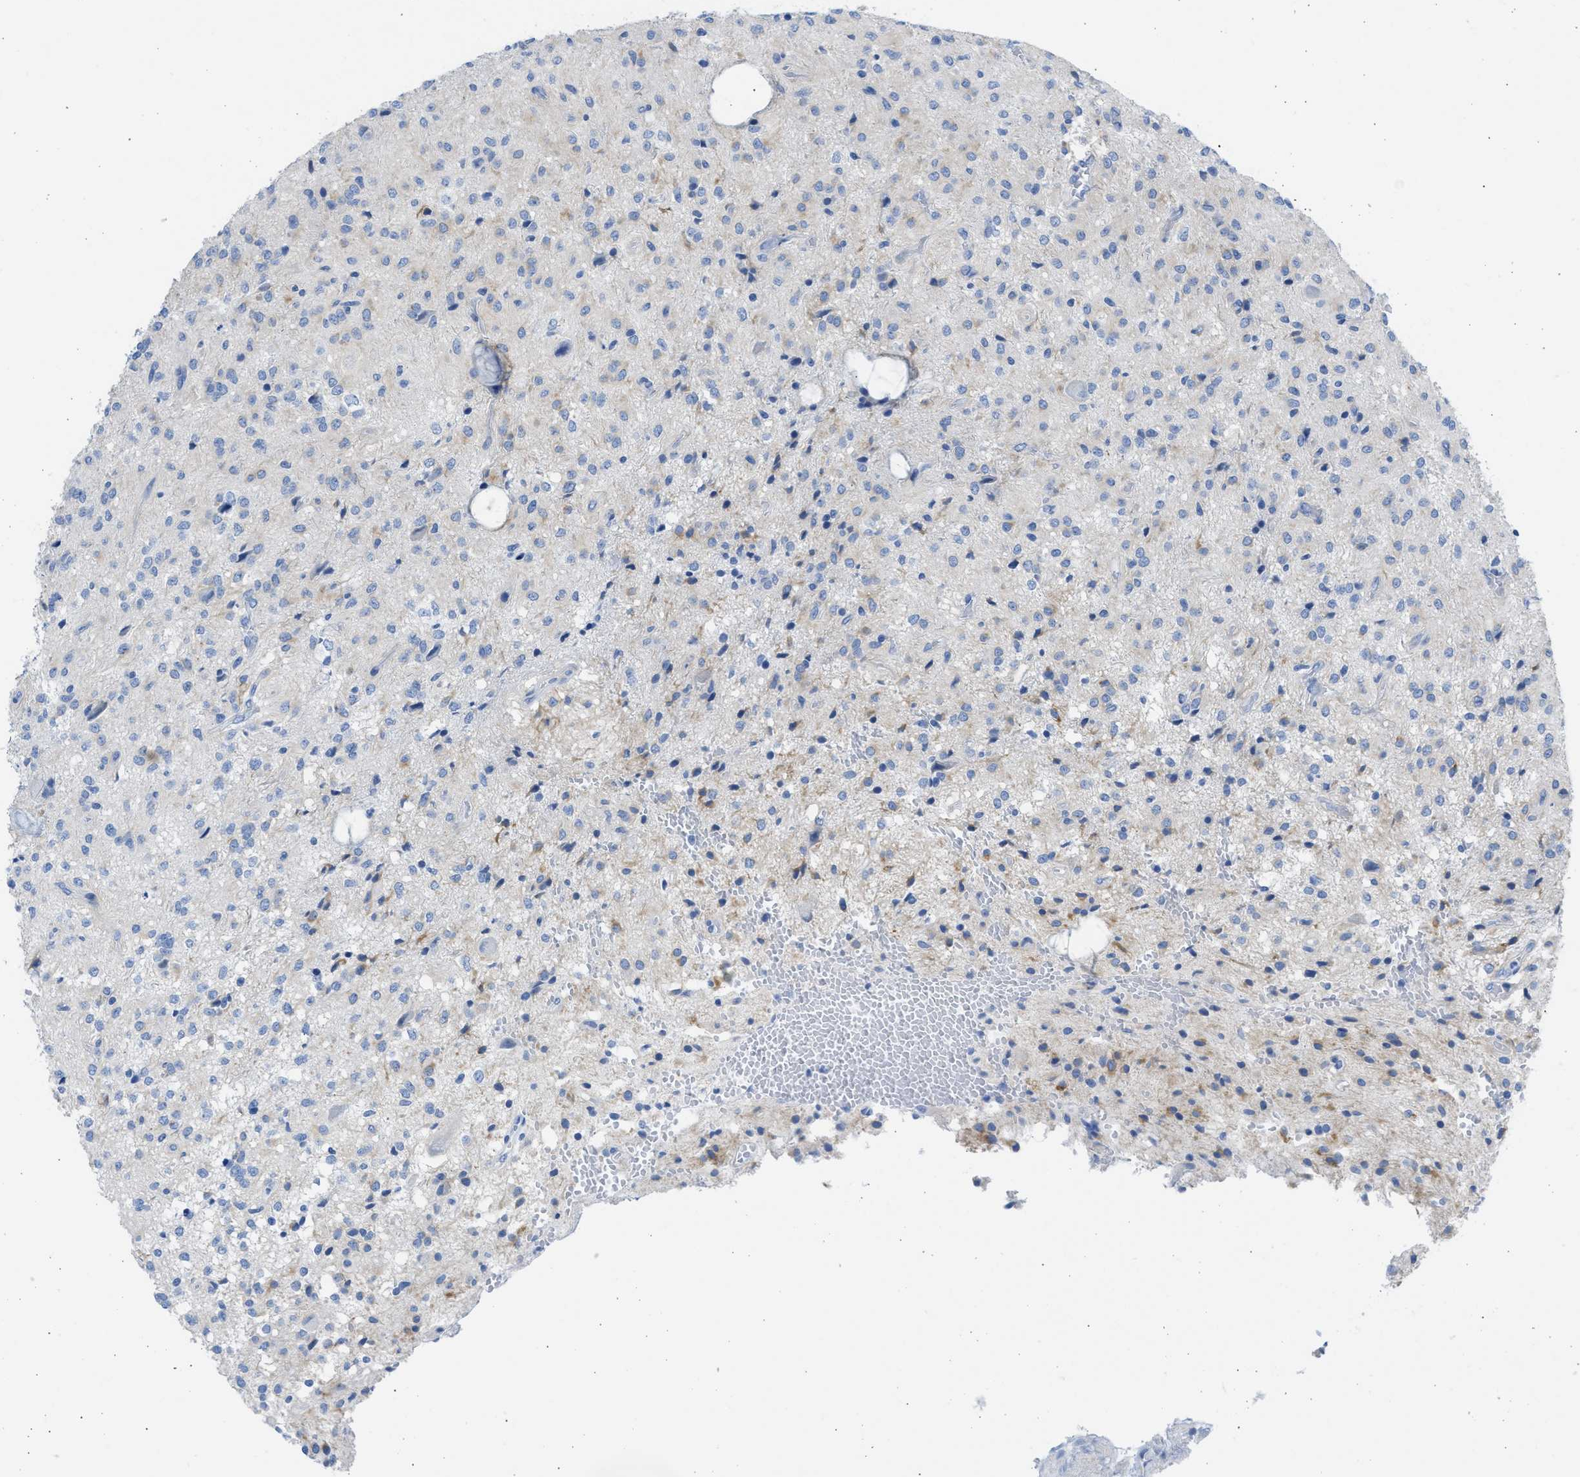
{"staining": {"intensity": "weak", "quantity": "25%-75%", "location": "cytoplasmic/membranous"}, "tissue": "glioma", "cell_type": "Tumor cells", "image_type": "cancer", "snomed": [{"axis": "morphology", "description": "Glioma, malignant, High grade"}, {"axis": "topography", "description": "Brain"}], "caption": "The image exhibits staining of malignant glioma (high-grade), revealing weak cytoplasmic/membranous protein staining (brown color) within tumor cells. (Brightfield microscopy of DAB IHC at high magnification).", "gene": "SPATA3", "patient": {"sex": "female", "age": 59}}